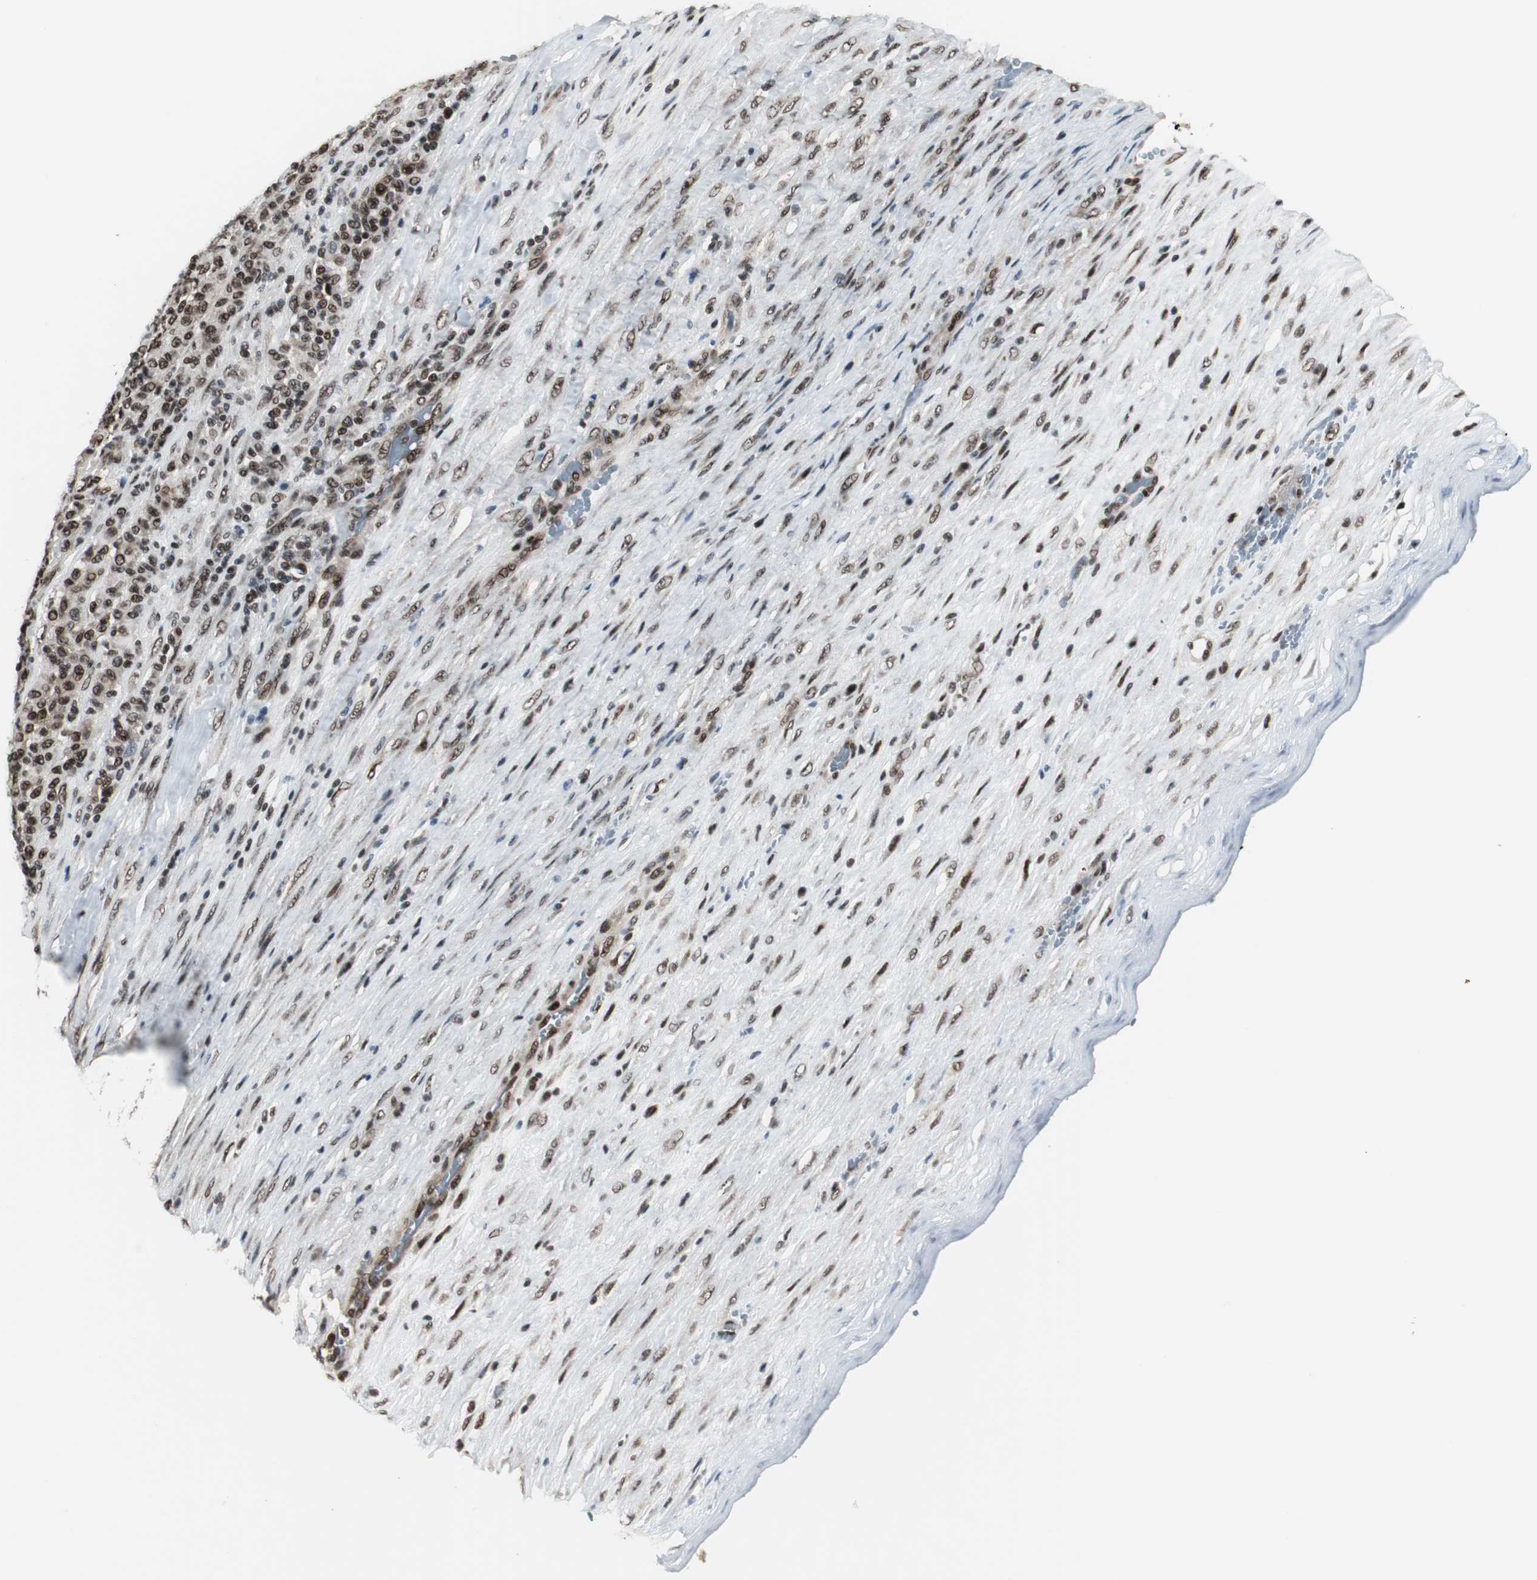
{"staining": {"intensity": "strong", "quantity": ">75%", "location": "nuclear"}, "tissue": "melanoma", "cell_type": "Tumor cells", "image_type": "cancer", "snomed": [{"axis": "morphology", "description": "Malignant melanoma, Metastatic site"}, {"axis": "topography", "description": "Pancreas"}], "caption": "This is an image of immunohistochemistry staining of melanoma, which shows strong staining in the nuclear of tumor cells.", "gene": "CDK9", "patient": {"sex": "female", "age": 30}}